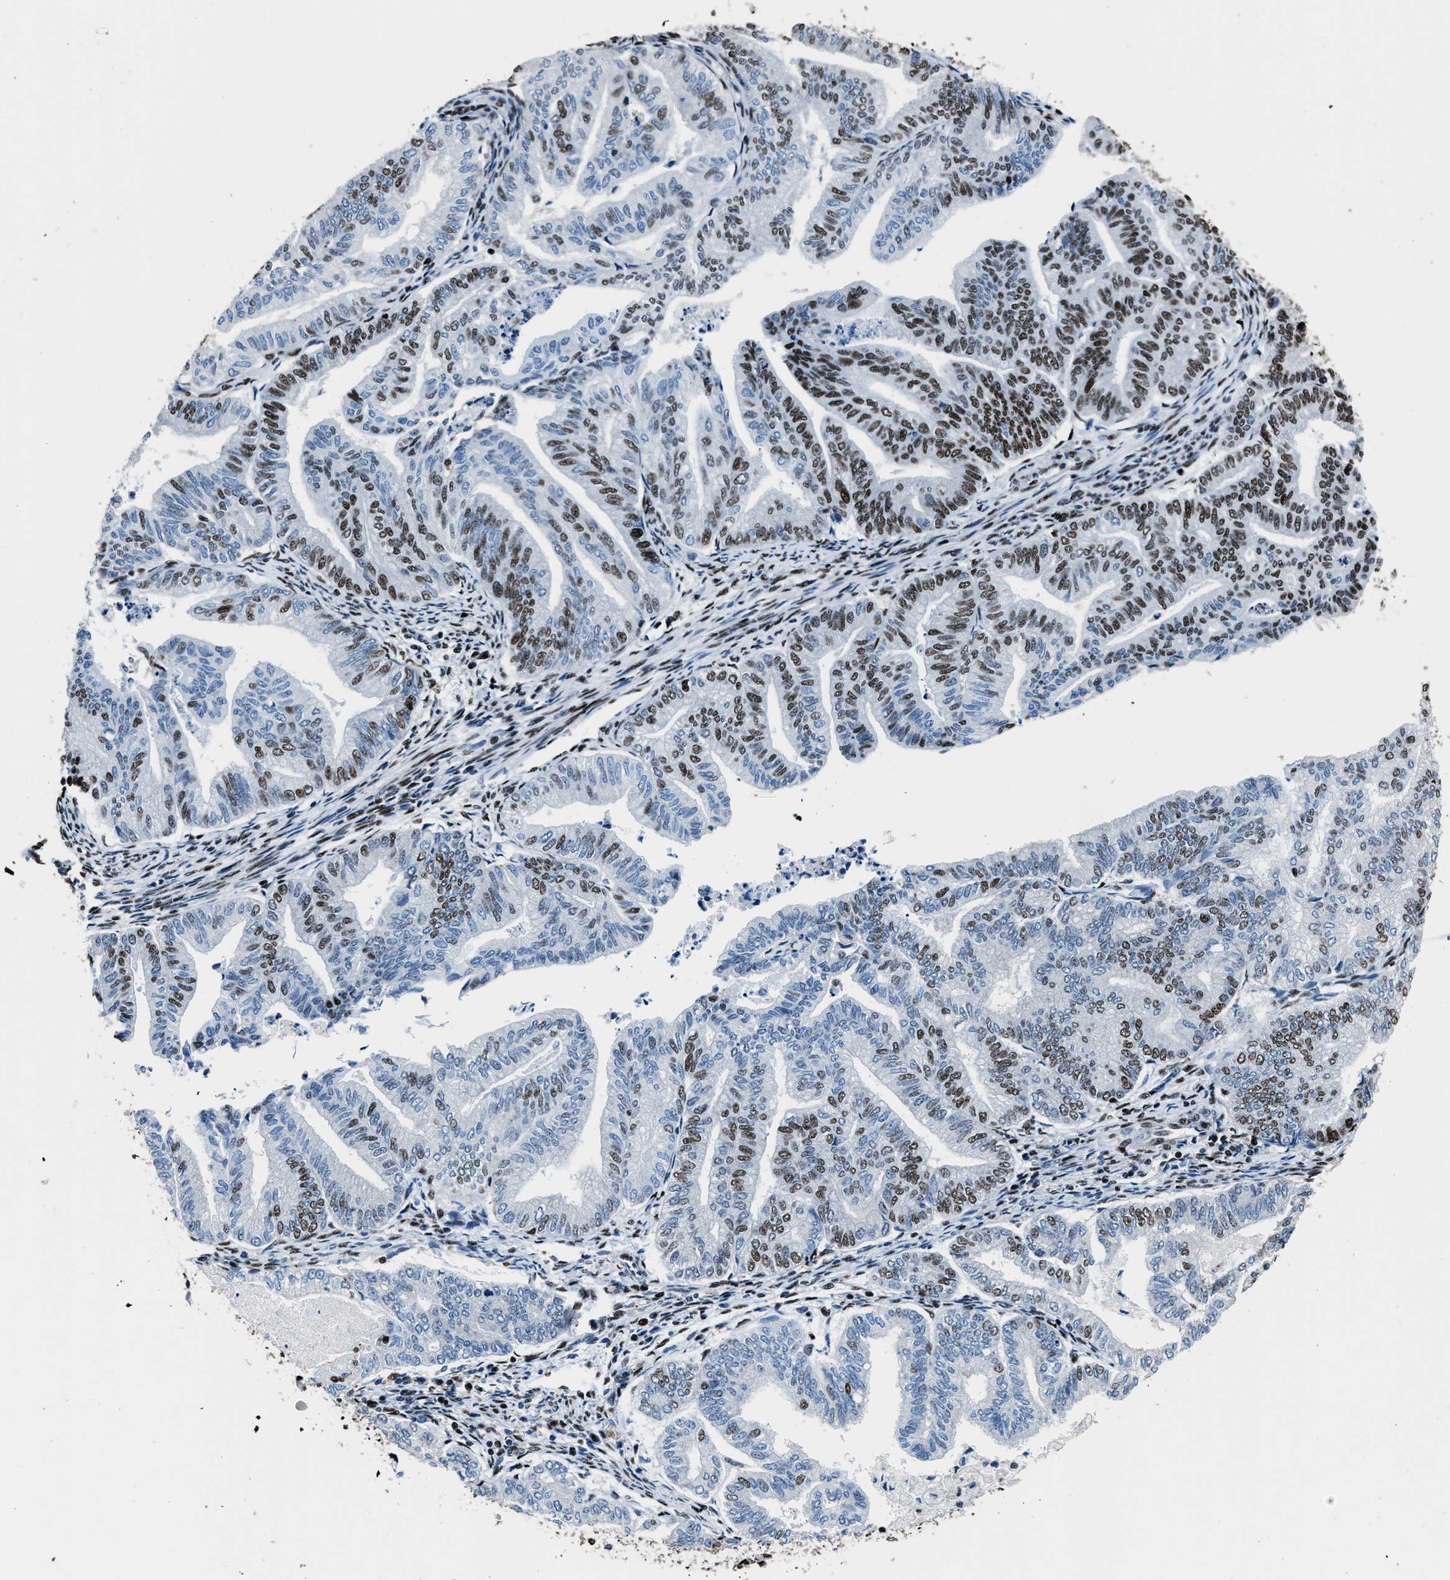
{"staining": {"intensity": "moderate", "quantity": "25%-75%", "location": "nuclear"}, "tissue": "endometrial cancer", "cell_type": "Tumor cells", "image_type": "cancer", "snomed": [{"axis": "morphology", "description": "Adenocarcinoma, NOS"}, {"axis": "topography", "description": "Endometrium"}], "caption": "Endometrial cancer was stained to show a protein in brown. There is medium levels of moderate nuclear staining in approximately 25%-75% of tumor cells.", "gene": "PPIE", "patient": {"sex": "female", "age": 79}}